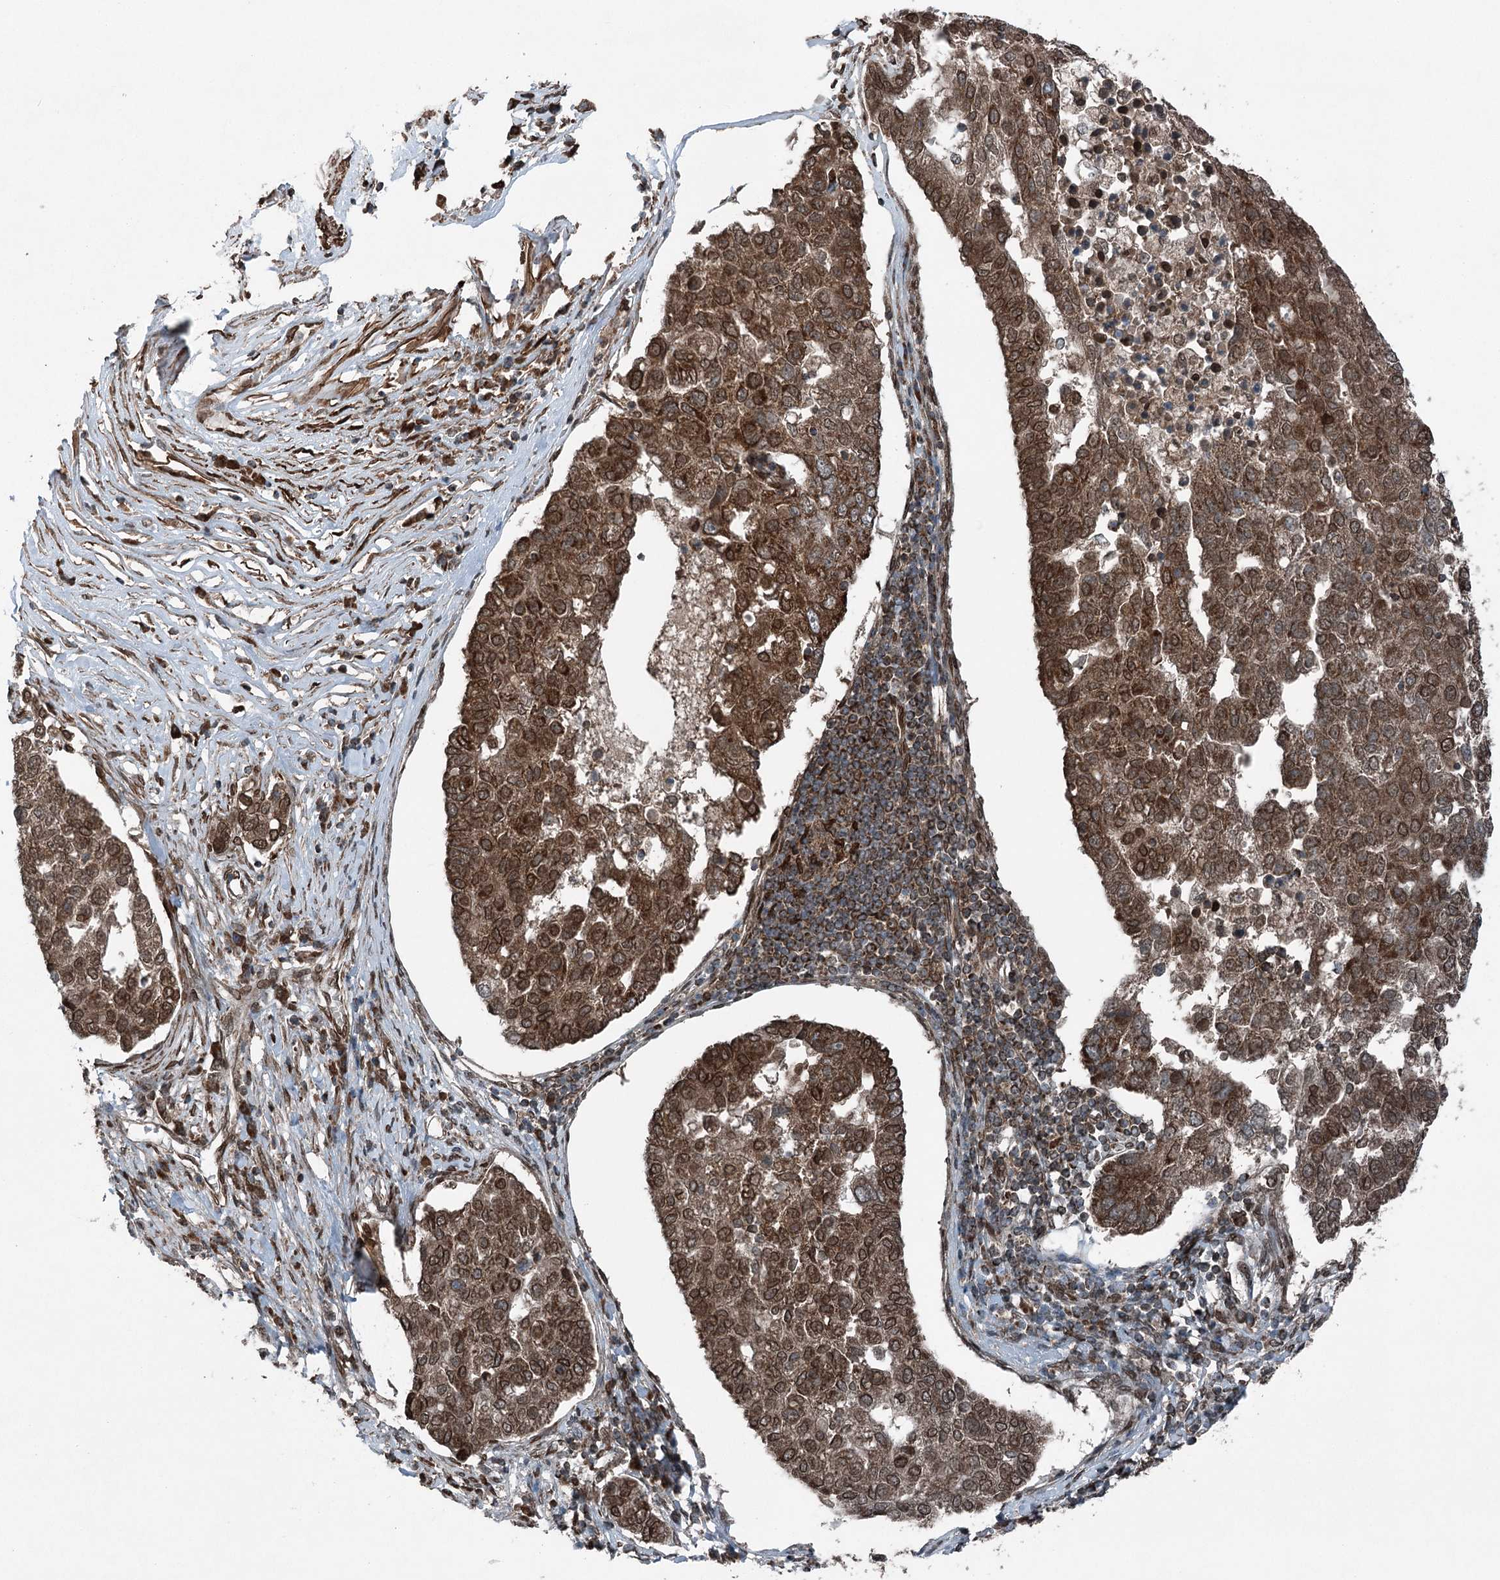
{"staining": {"intensity": "moderate", "quantity": ">75%", "location": "cytoplasmic/membranous"}, "tissue": "pancreatic cancer", "cell_type": "Tumor cells", "image_type": "cancer", "snomed": [{"axis": "morphology", "description": "Adenocarcinoma, NOS"}, {"axis": "topography", "description": "Pancreas"}], "caption": "Protein expression analysis of adenocarcinoma (pancreatic) displays moderate cytoplasmic/membranous positivity in about >75% of tumor cells. Nuclei are stained in blue.", "gene": "BCKDHA", "patient": {"sex": "female", "age": 61}}